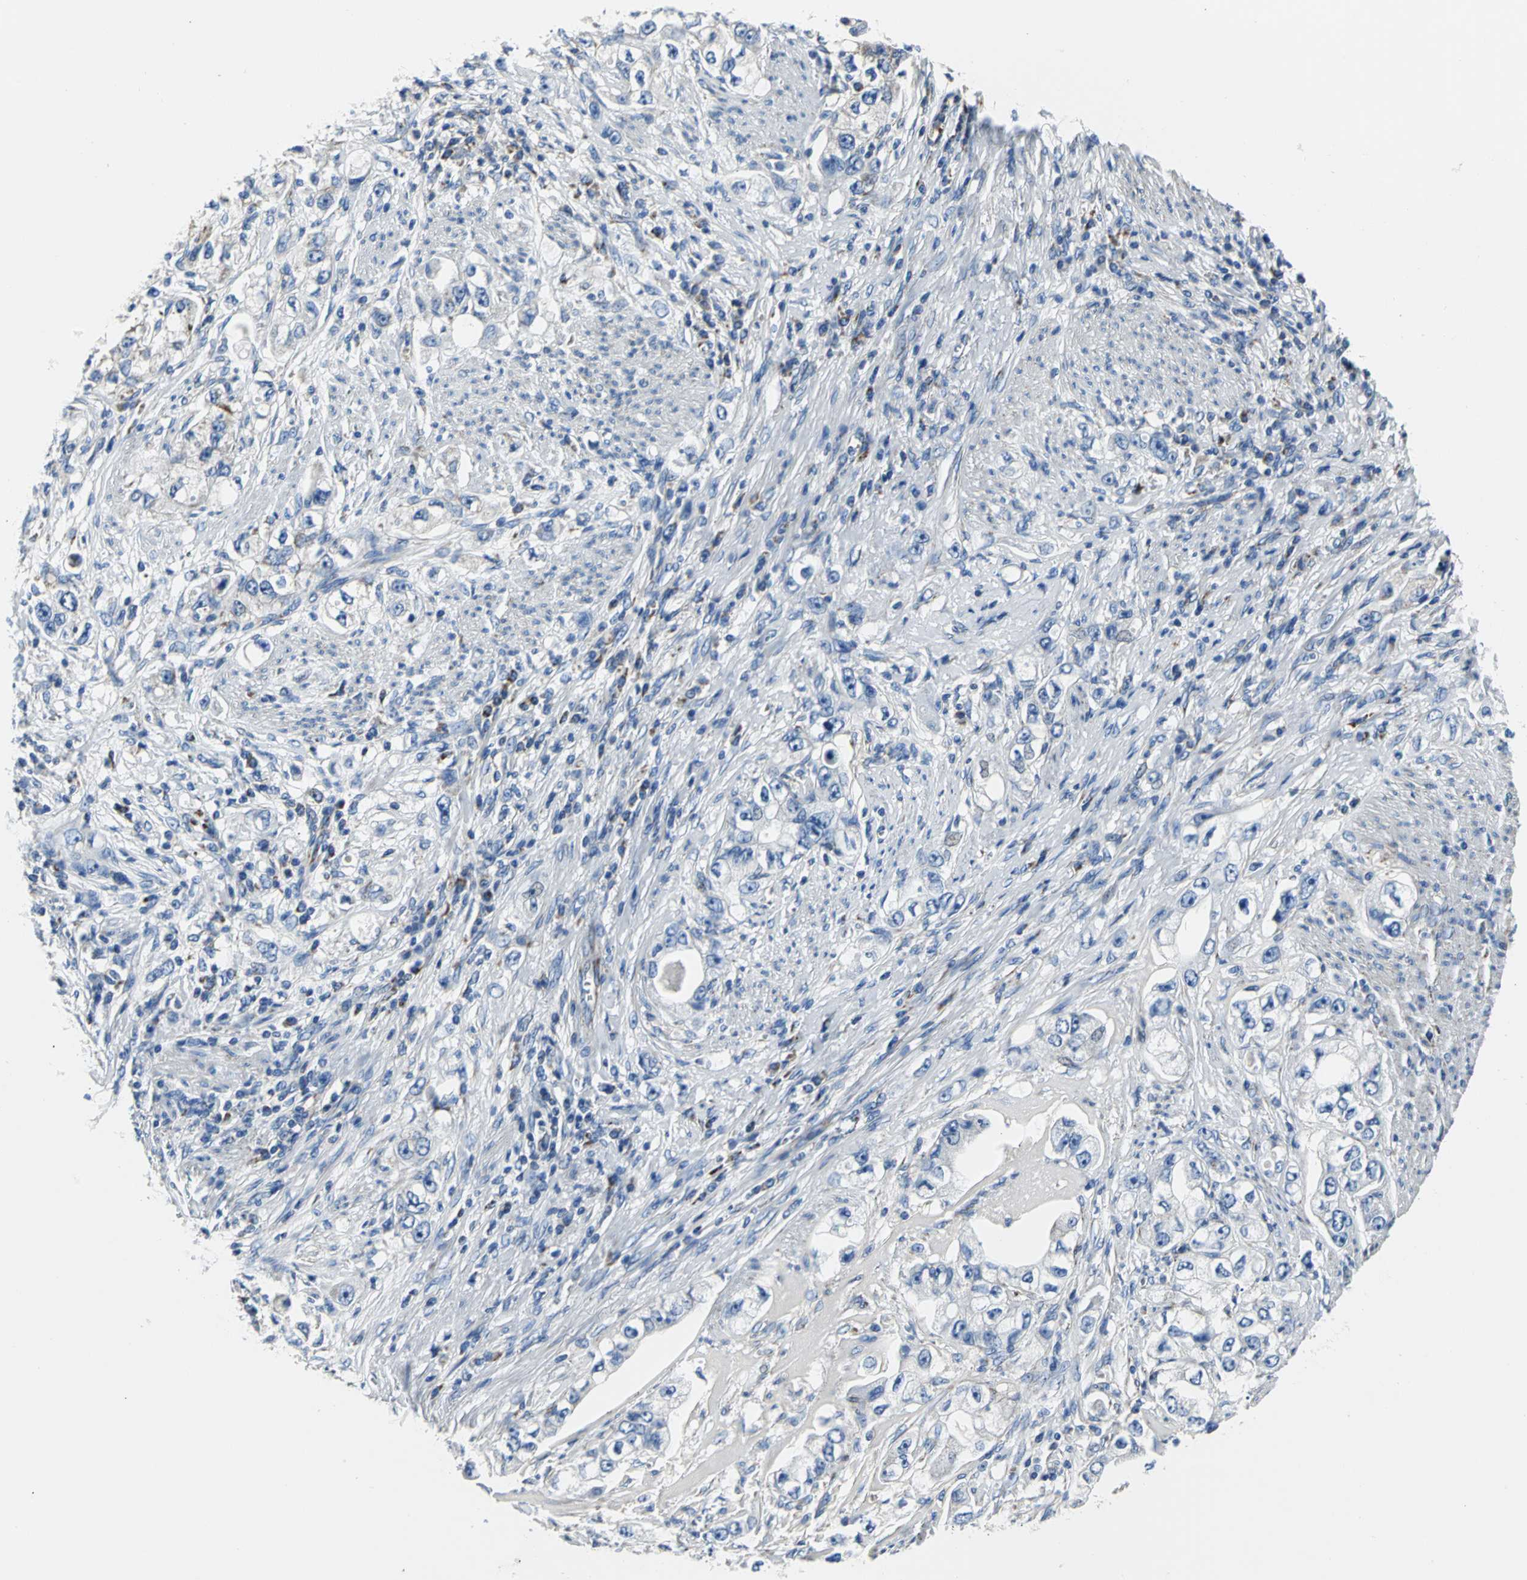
{"staining": {"intensity": "weak", "quantity": "25%-75%", "location": "cytoplasmic/membranous"}, "tissue": "stomach cancer", "cell_type": "Tumor cells", "image_type": "cancer", "snomed": [{"axis": "morphology", "description": "Adenocarcinoma, NOS"}, {"axis": "topography", "description": "Stomach, lower"}], "caption": "About 25%-75% of tumor cells in human stomach cancer show weak cytoplasmic/membranous protein expression as visualized by brown immunohistochemical staining.", "gene": "IFI6", "patient": {"sex": "female", "age": 93}}